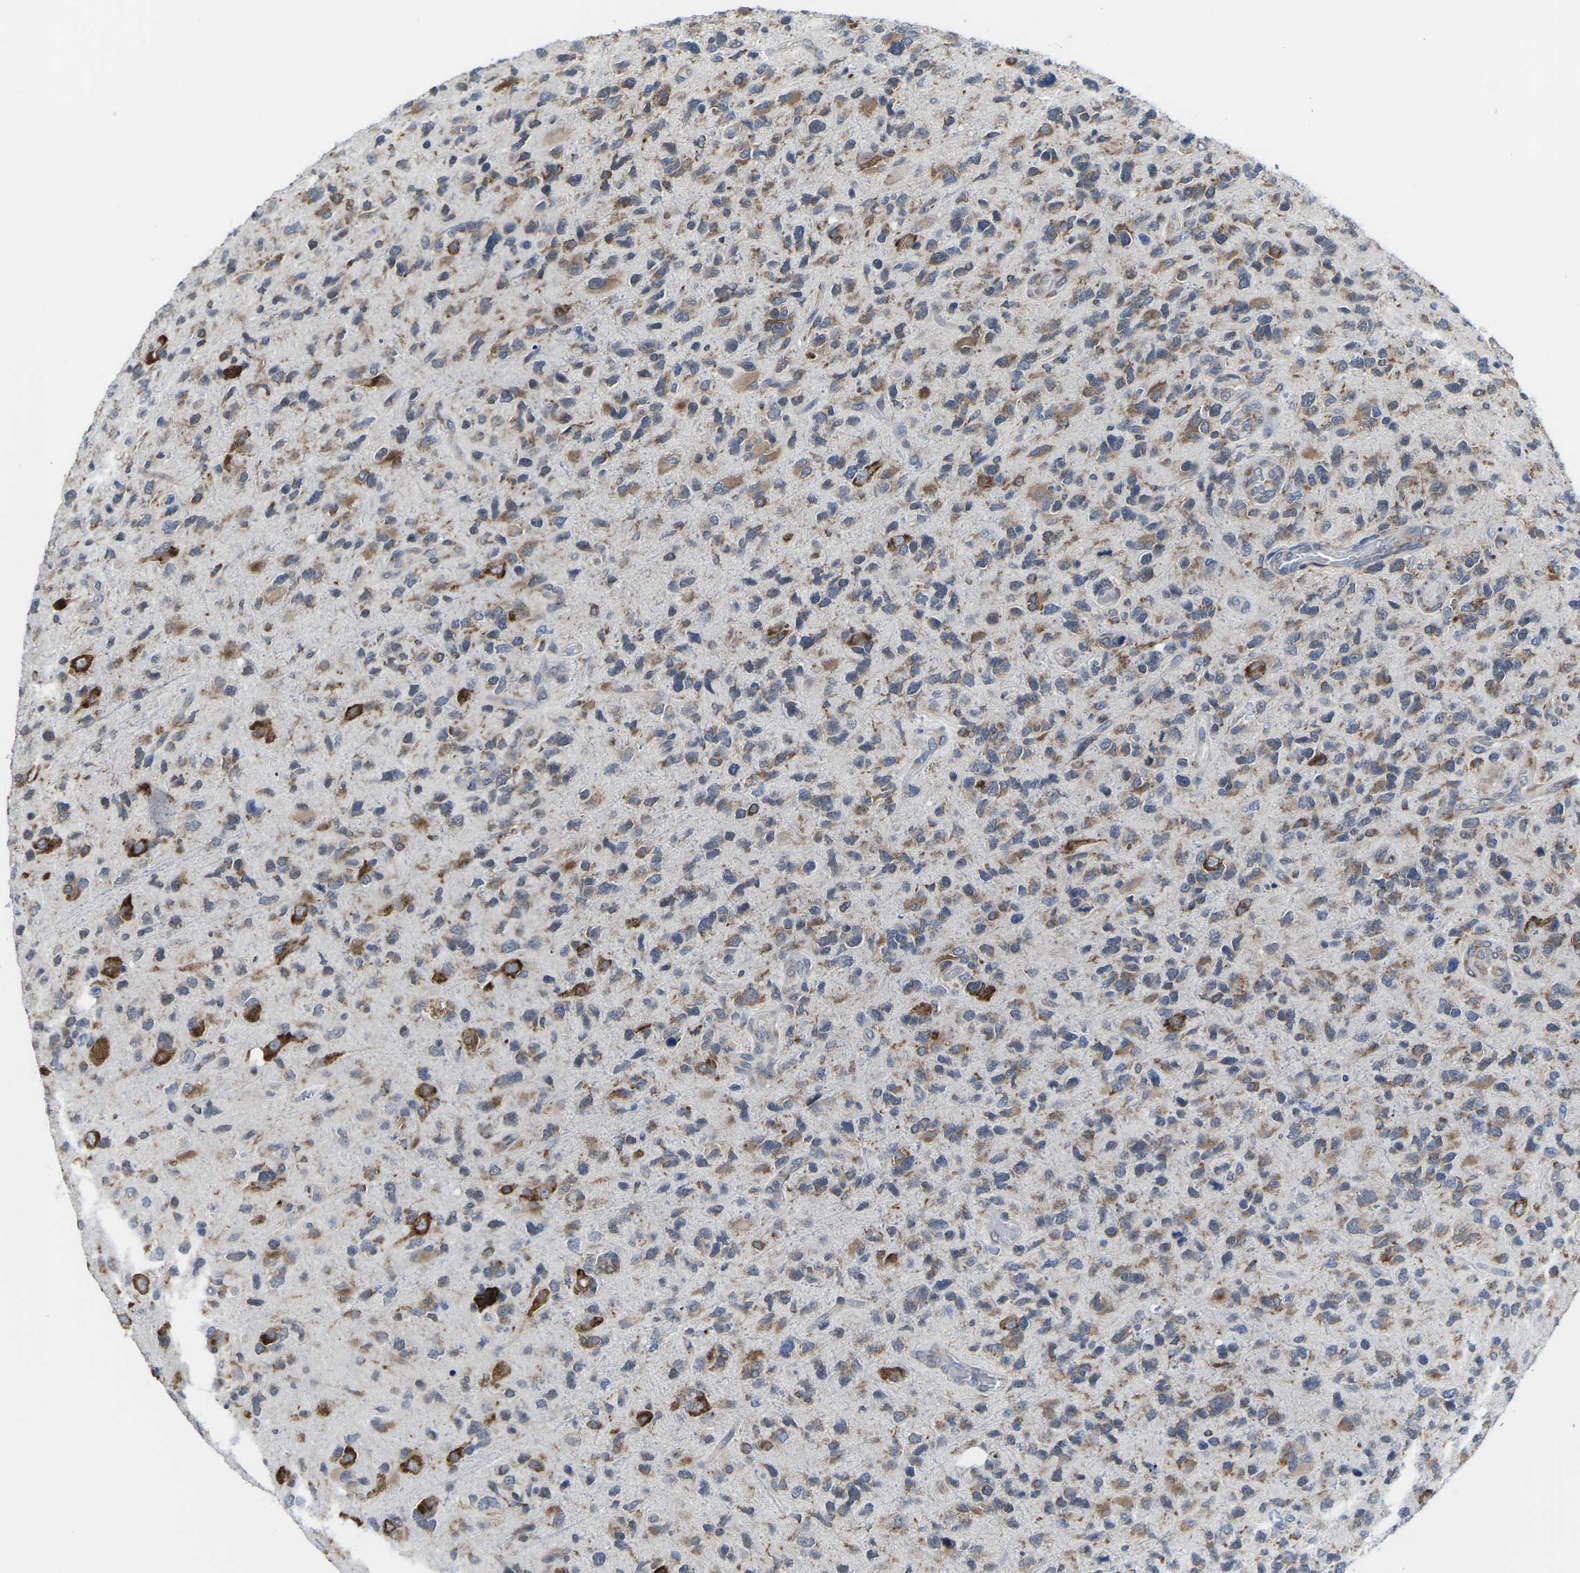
{"staining": {"intensity": "moderate", "quantity": ">75%", "location": "cytoplasmic/membranous"}, "tissue": "glioma", "cell_type": "Tumor cells", "image_type": "cancer", "snomed": [{"axis": "morphology", "description": "Glioma, malignant, High grade"}, {"axis": "topography", "description": "Brain"}], "caption": "Immunohistochemistry (DAB) staining of glioma displays moderate cytoplasmic/membranous protein positivity in approximately >75% of tumor cells. The staining is performed using DAB brown chromogen to label protein expression. The nuclei are counter-stained blue using hematoxylin.", "gene": "PDZK1IP1", "patient": {"sex": "female", "age": 58}}